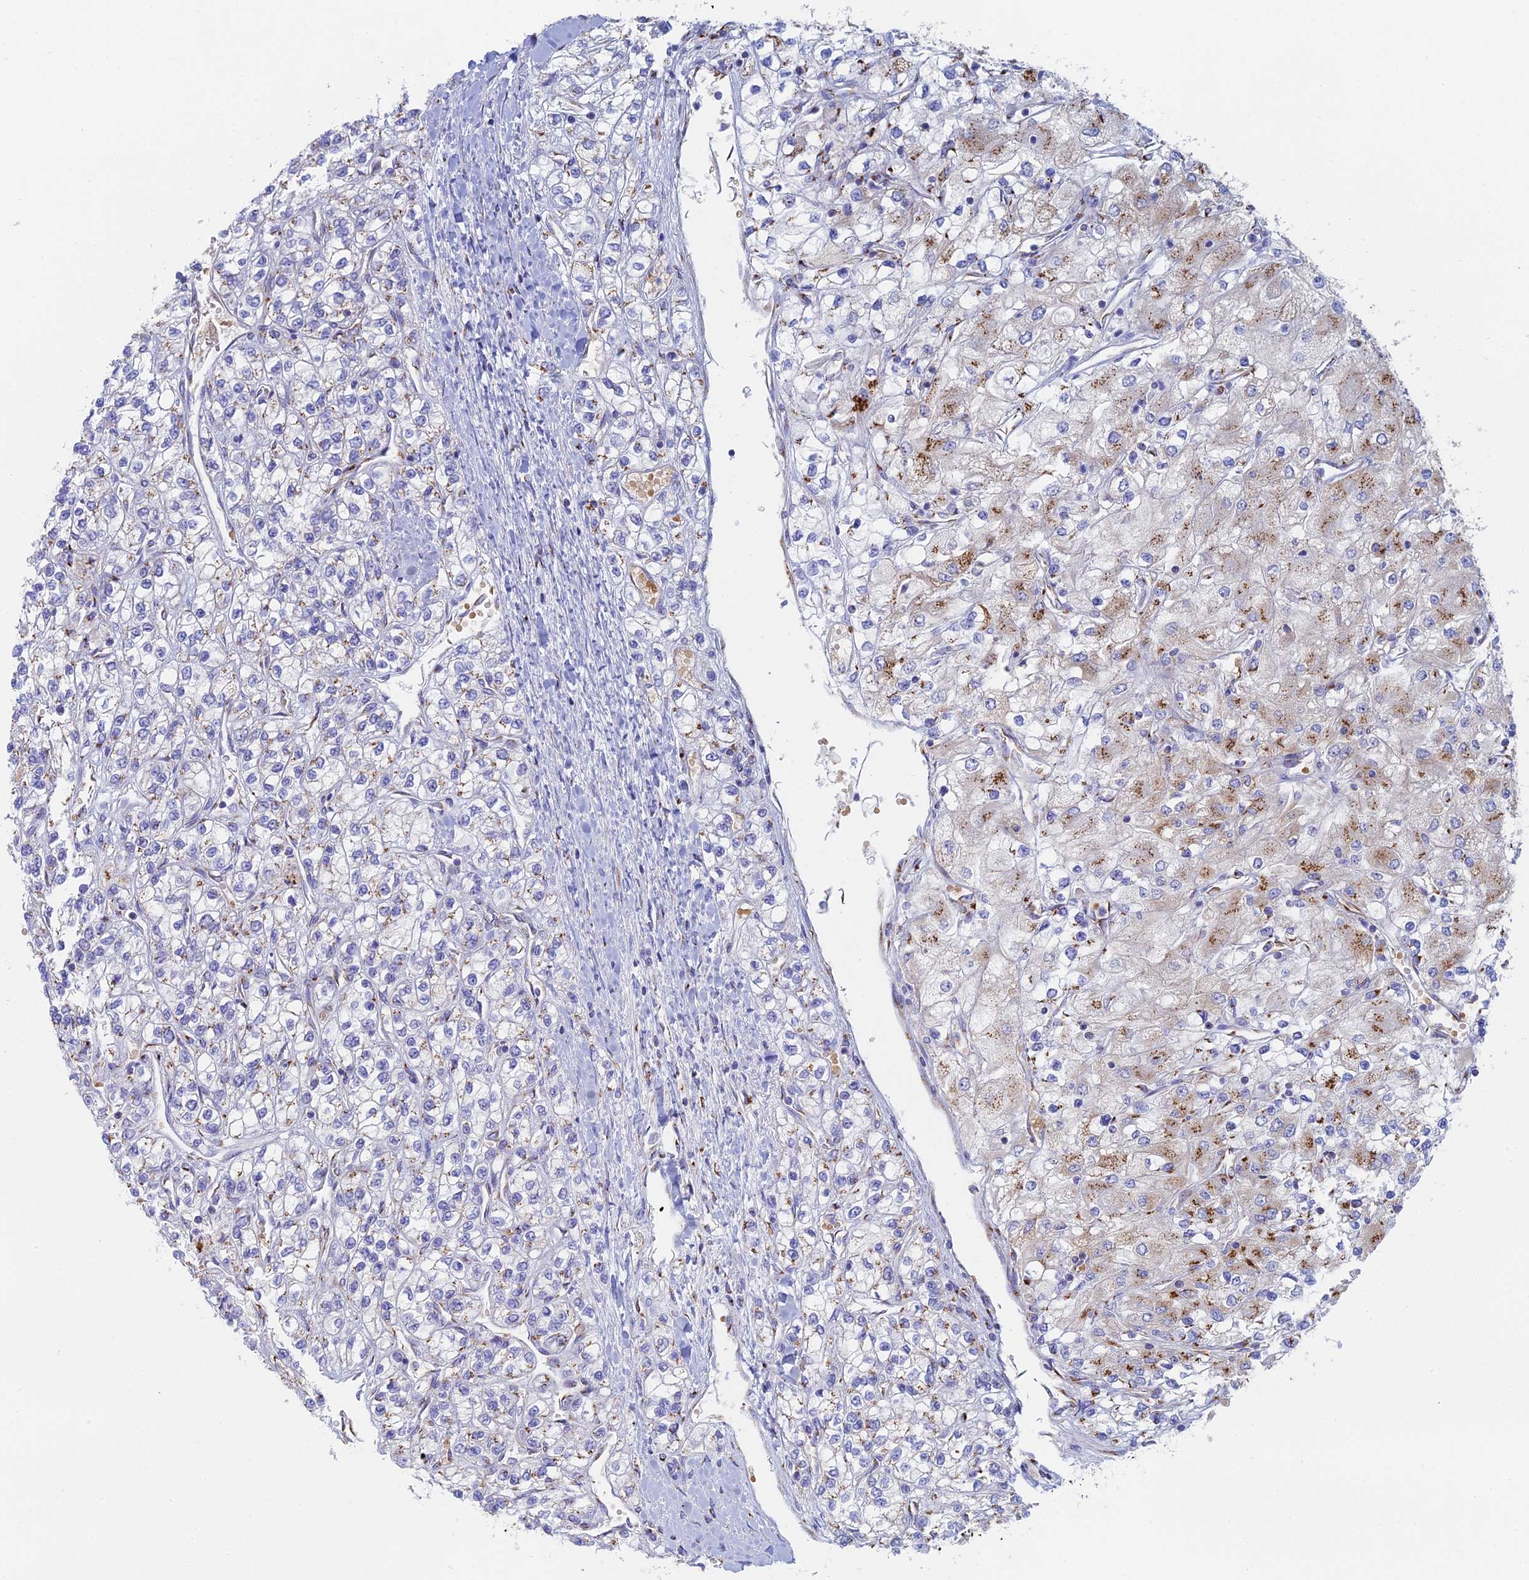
{"staining": {"intensity": "moderate", "quantity": "<25%", "location": "cytoplasmic/membranous"}, "tissue": "renal cancer", "cell_type": "Tumor cells", "image_type": "cancer", "snomed": [{"axis": "morphology", "description": "Adenocarcinoma, NOS"}, {"axis": "topography", "description": "Kidney"}], "caption": "Immunohistochemical staining of human adenocarcinoma (renal) shows moderate cytoplasmic/membranous protein staining in about <25% of tumor cells. The staining was performed using DAB, with brown indicating positive protein expression. Nuclei are stained blue with hematoxylin.", "gene": "HS2ST1", "patient": {"sex": "male", "age": 80}}